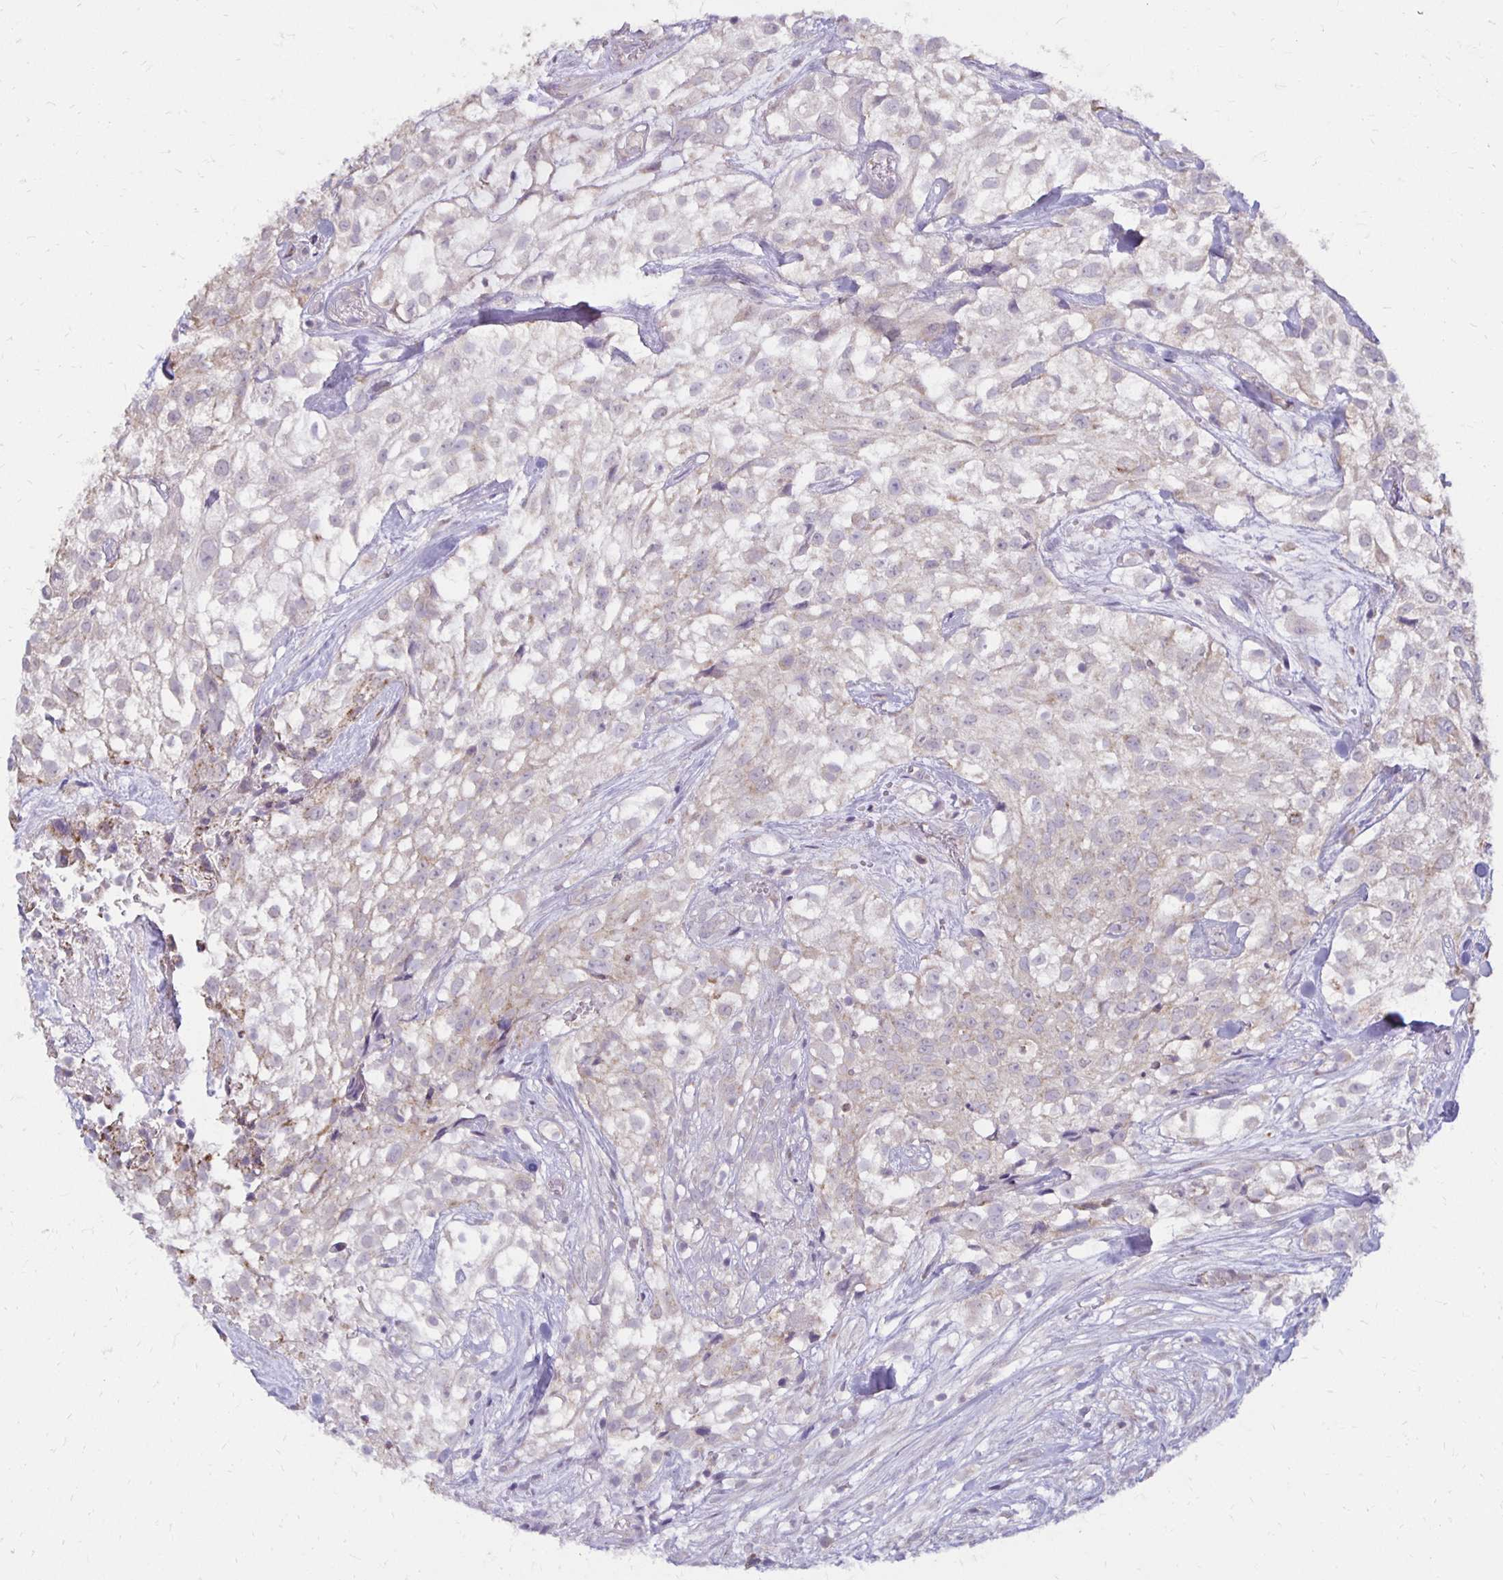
{"staining": {"intensity": "weak", "quantity": "<25%", "location": "cytoplasmic/membranous"}, "tissue": "urothelial cancer", "cell_type": "Tumor cells", "image_type": "cancer", "snomed": [{"axis": "morphology", "description": "Urothelial carcinoma, High grade"}, {"axis": "topography", "description": "Urinary bladder"}], "caption": "There is no significant expression in tumor cells of urothelial cancer. Nuclei are stained in blue.", "gene": "IER3", "patient": {"sex": "male", "age": 56}}